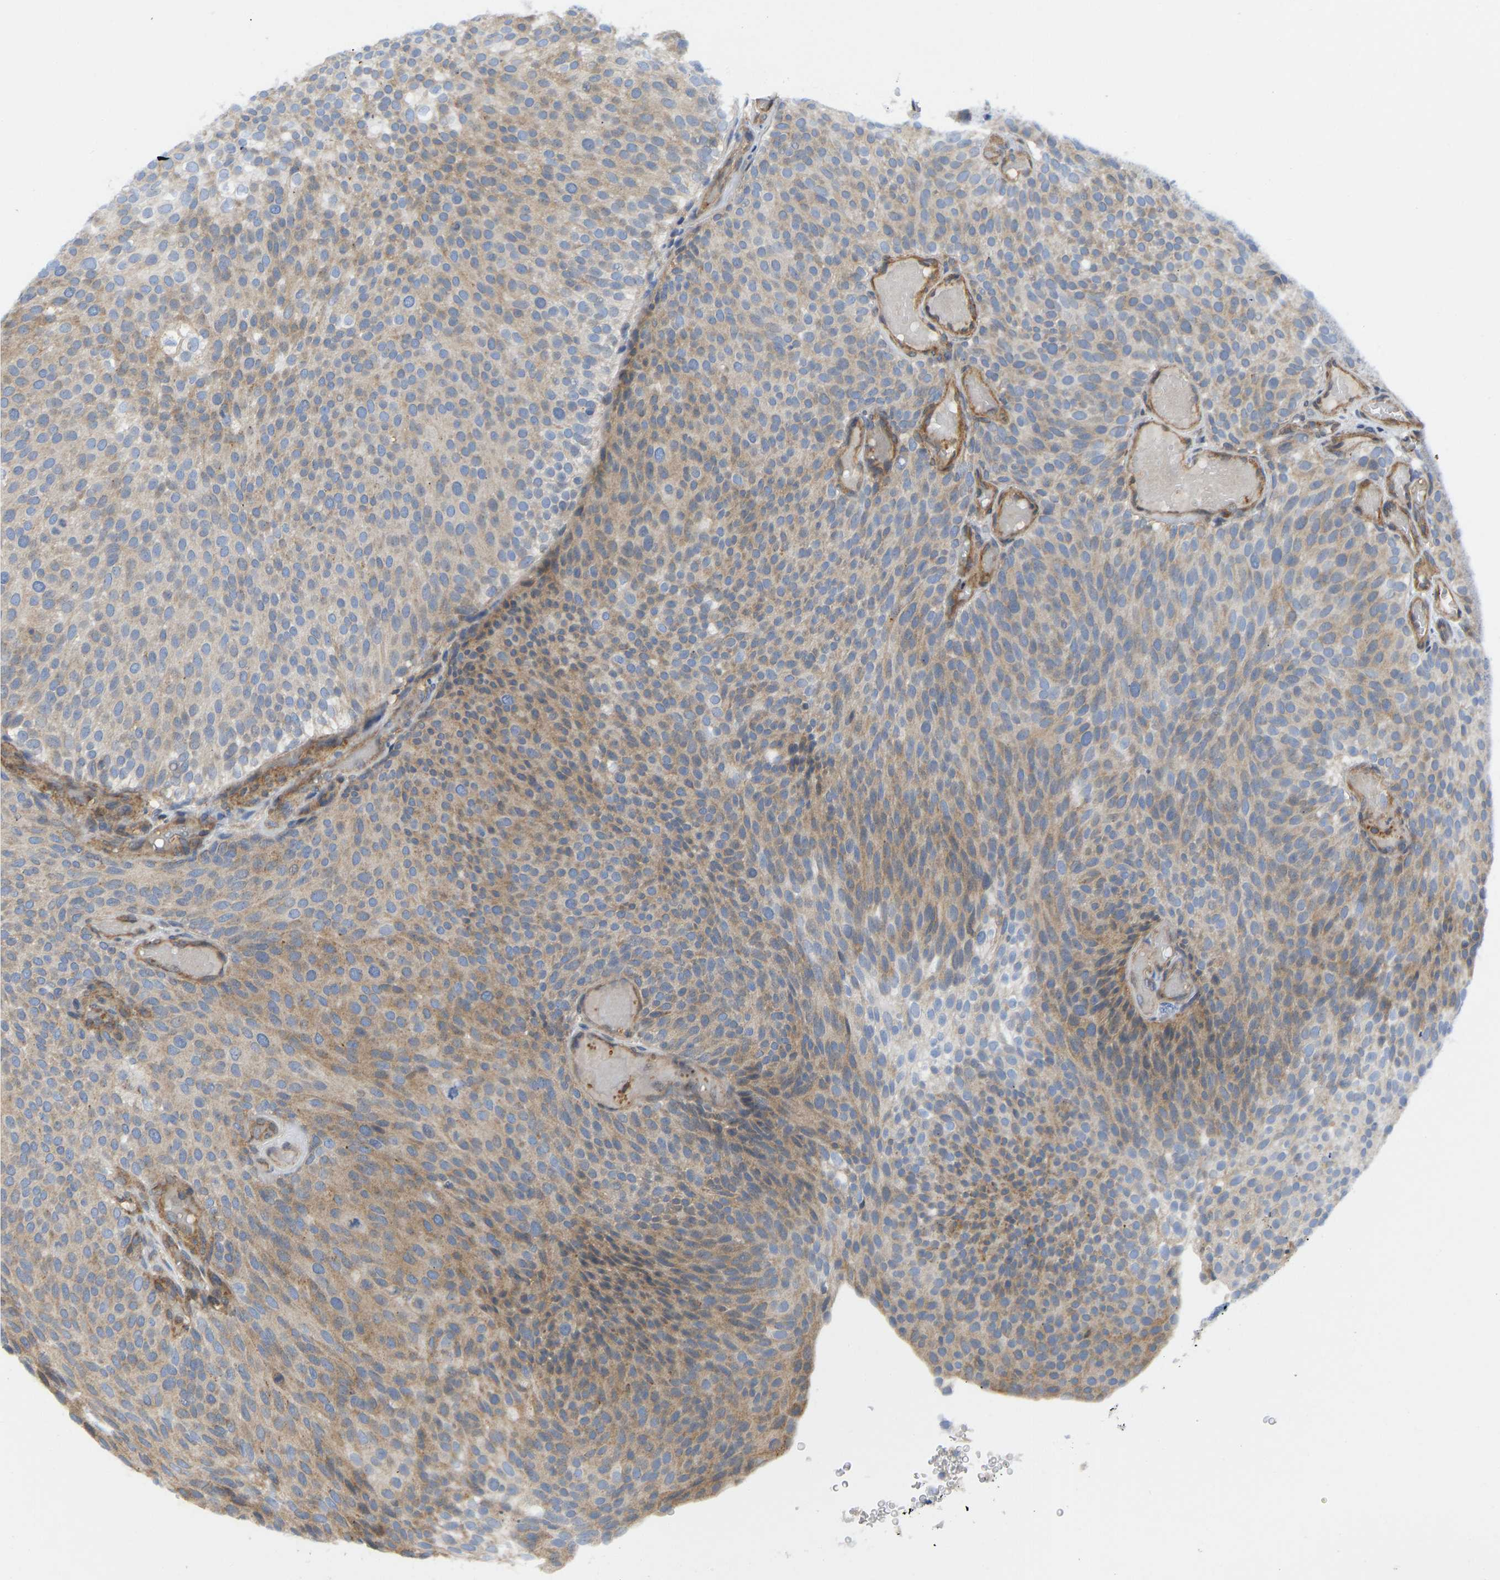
{"staining": {"intensity": "moderate", "quantity": "25%-75%", "location": "cytoplasmic/membranous"}, "tissue": "urothelial cancer", "cell_type": "Tumor cells", "image_type": "cancer", "snomed": [{"axis": "morphology", "description": "Urothelial carcinoma, Low grade"}, {"axis": "topography", "description": "Urinary bladder"}], "caption": "Immunohistochemical staining of human urothelial cancer shows moderate cytoplasmic/membranous protein positivity in about 25%-75% of tumor cells.", "gene": "ELMO2", "patient": {"sex": "male", "age": 78}}